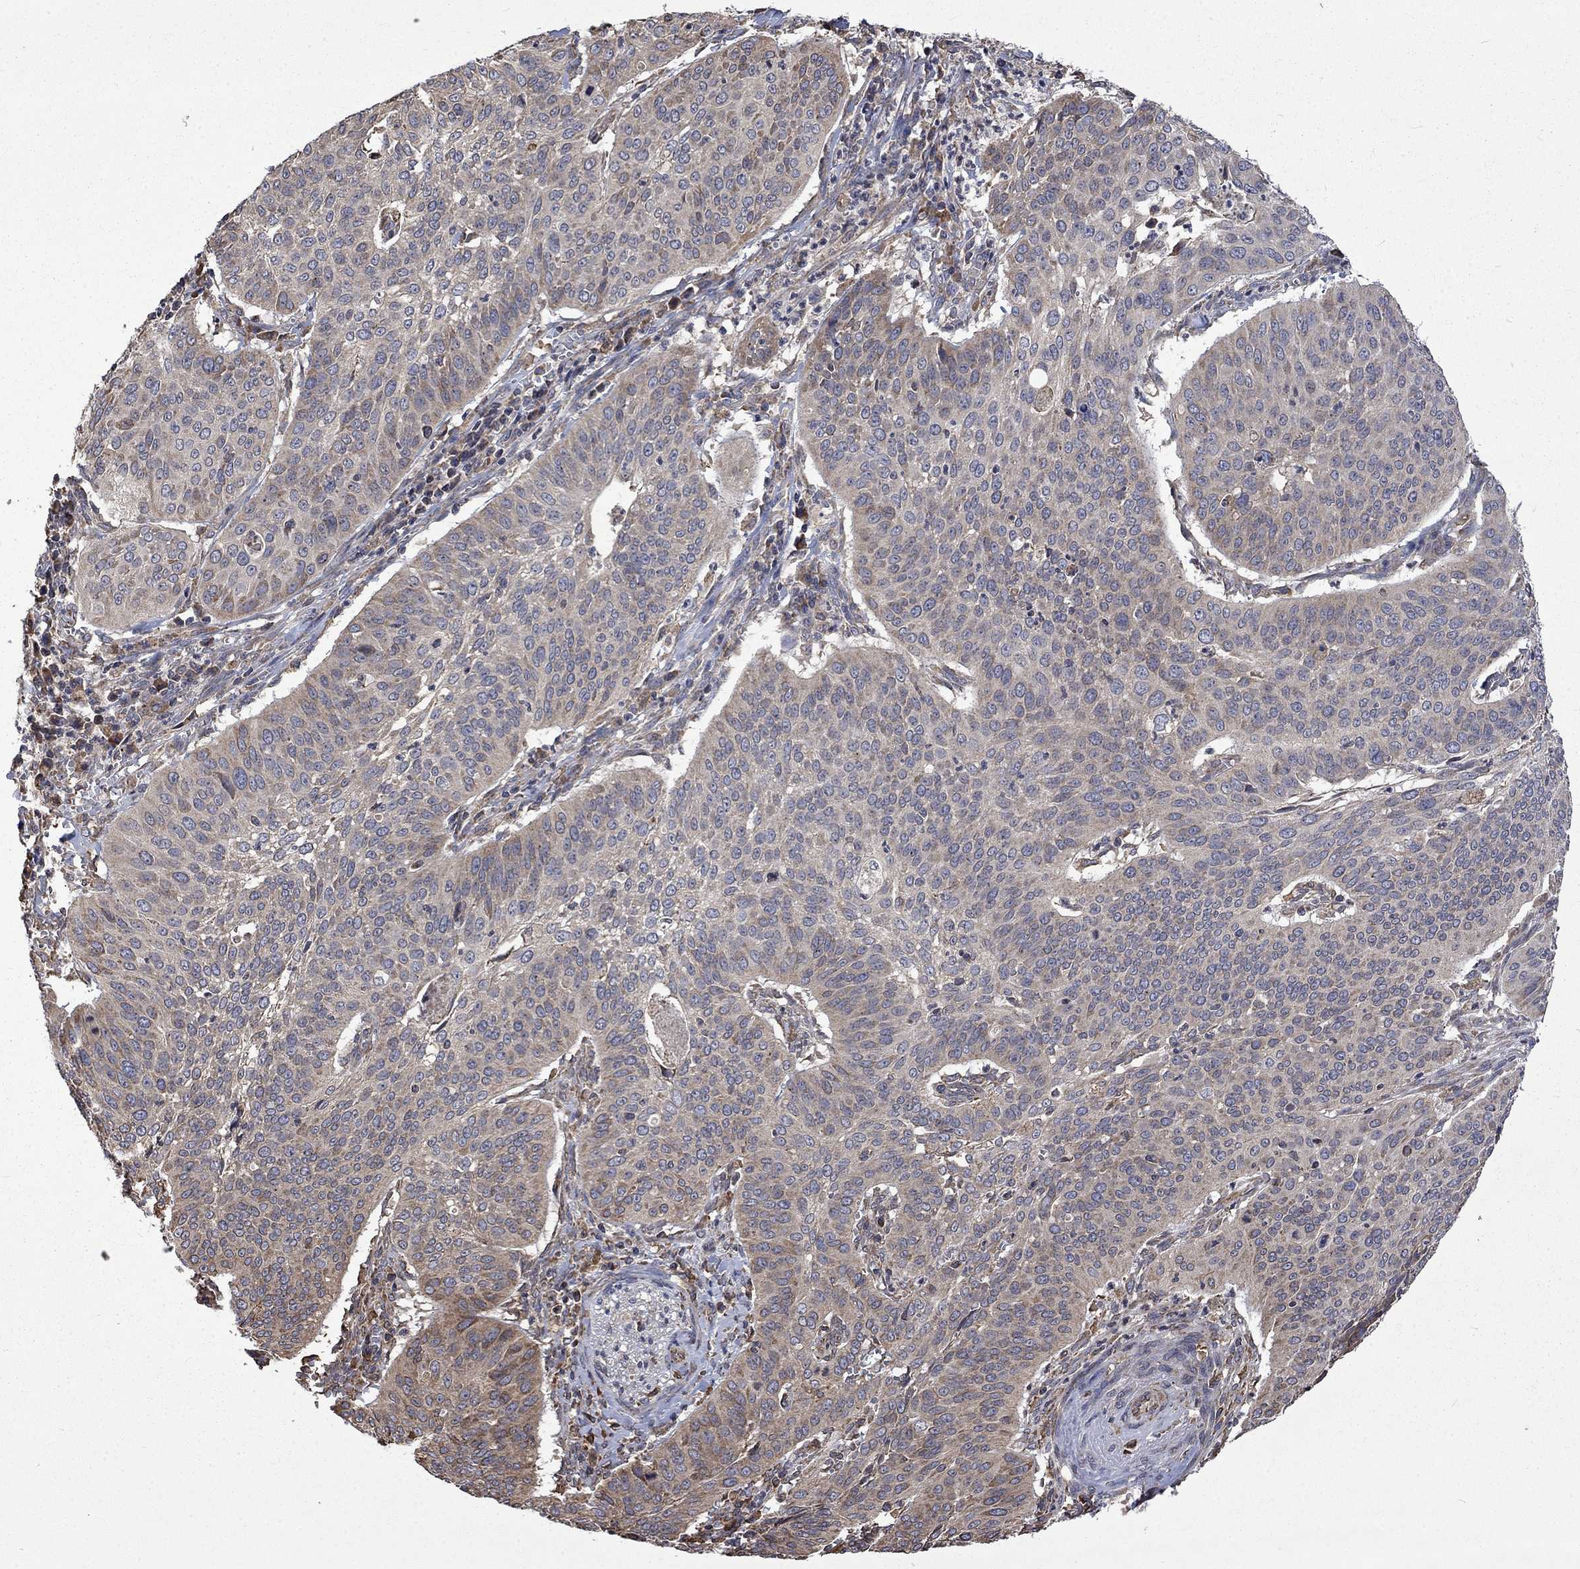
{"staining": {"intensity": "weak", "quantity": "<25%", "location": "cytoplasmic/membranous"}, "tissue": "cervical cancer", "cell_type": "Tumor cells", "image_type": "cancer", "snomed": [{"axis": "morphology", "description": "Normal tissue, NOS"}, {"axis": "morphology", "description": "Squamous cell carcinoma, NOS"}, {"axis": "topography", "description": "Cervix"}], "caption": "An immunohistochemistry histopathology image of cervical cancer (squamous cell carcinoma) is shown. There is no staining in tumor cells of cervical cancer (squamous cell carcinoma).", "gene": "ESRRA", "patient": {"sex": "female", "age": 39}}